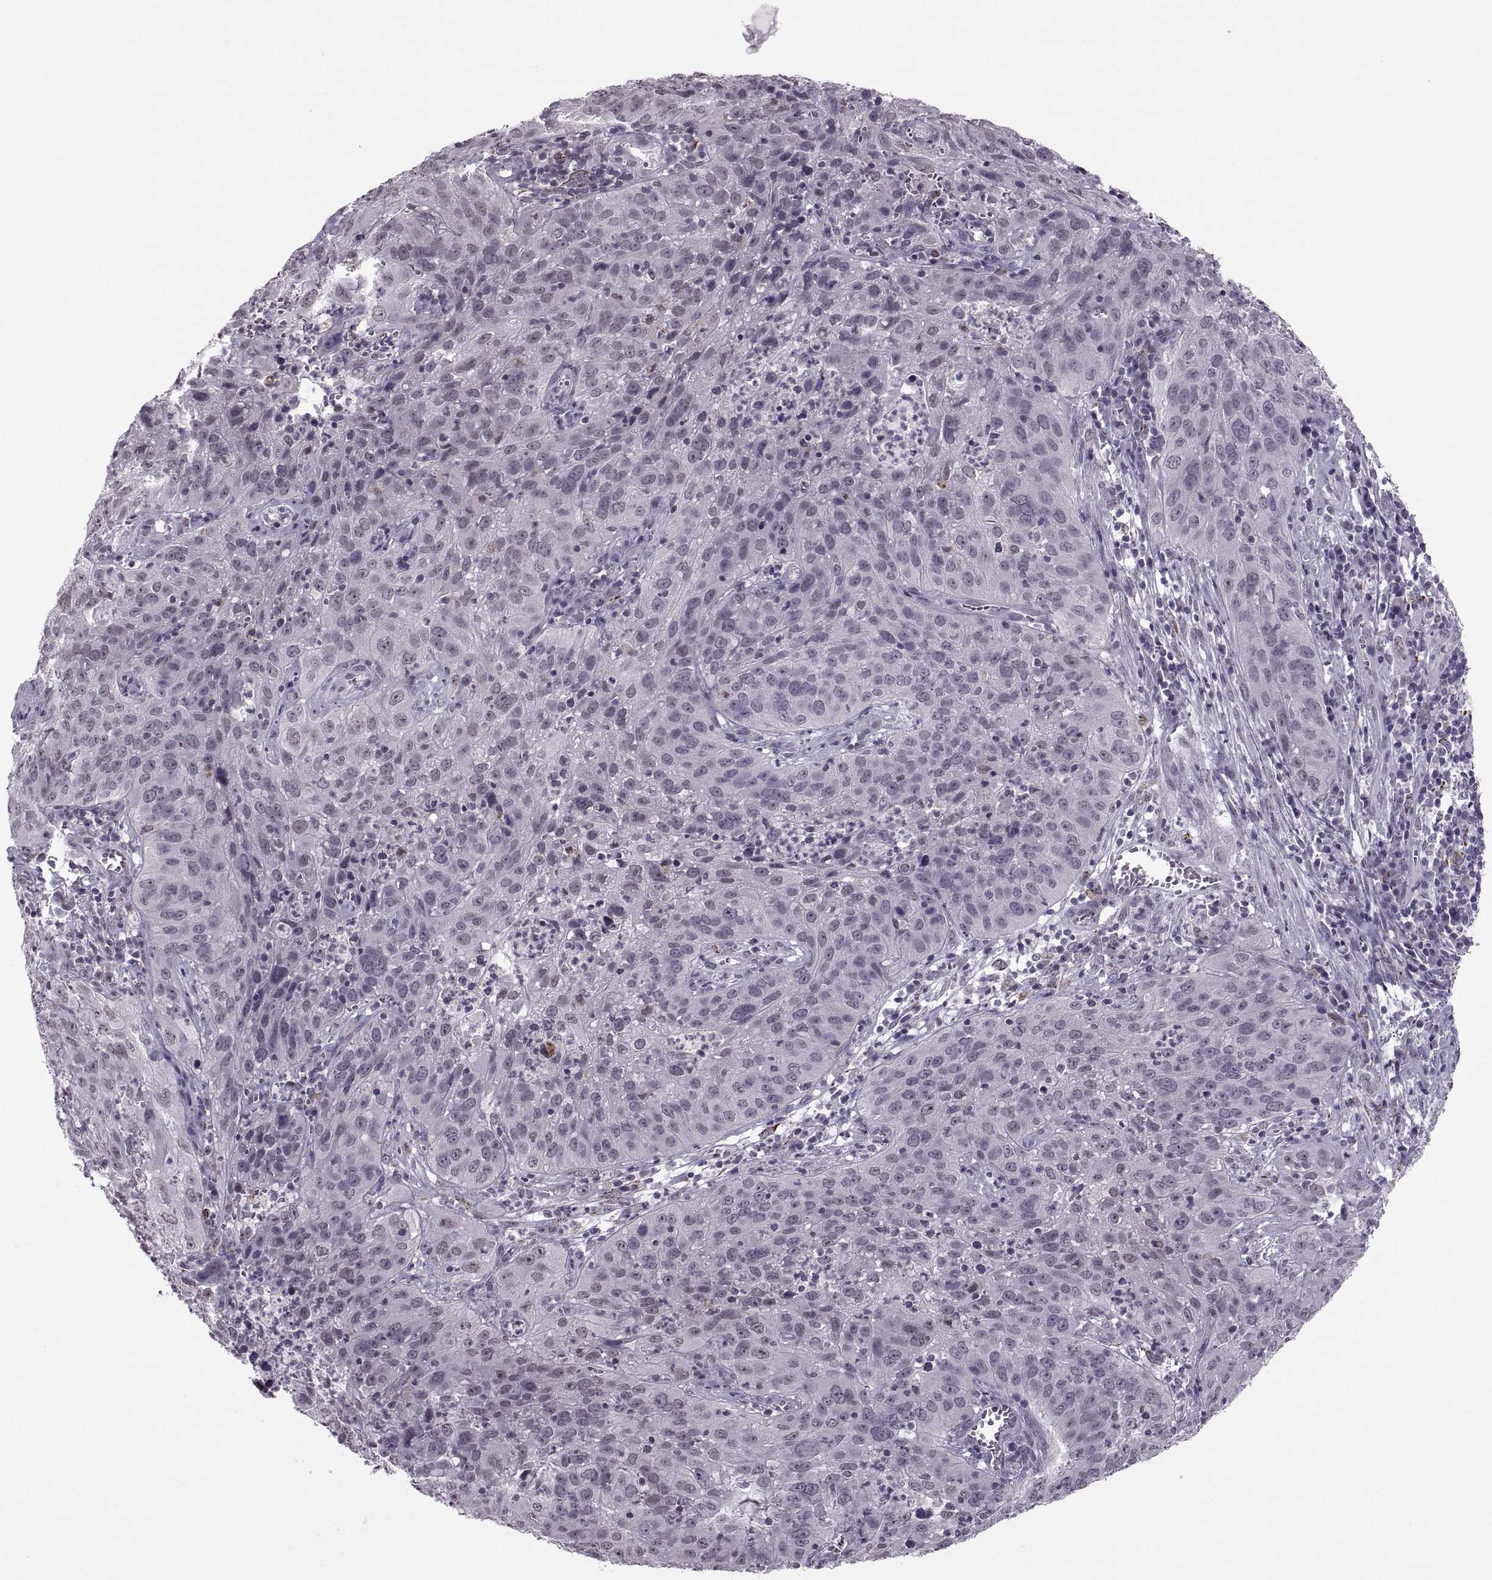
{"staining": {"intensity": "negative", "quantity": "none", "location": "none"}, "tissue": "cervical cancer", "cell_type": "Tumor cells", "image_type": "cancer", "snomed": [{"axis": "morphology", "description": "Squamous cell carcinoma, NOS"}, {"axis": "topography", "description": "Cervix"}], "caption": "IHC of human cervical squamous cell carcinoma shows no positivity in tumor cells.", "gene": "OTP", "patient": {"sex": "female", "age": 32}}